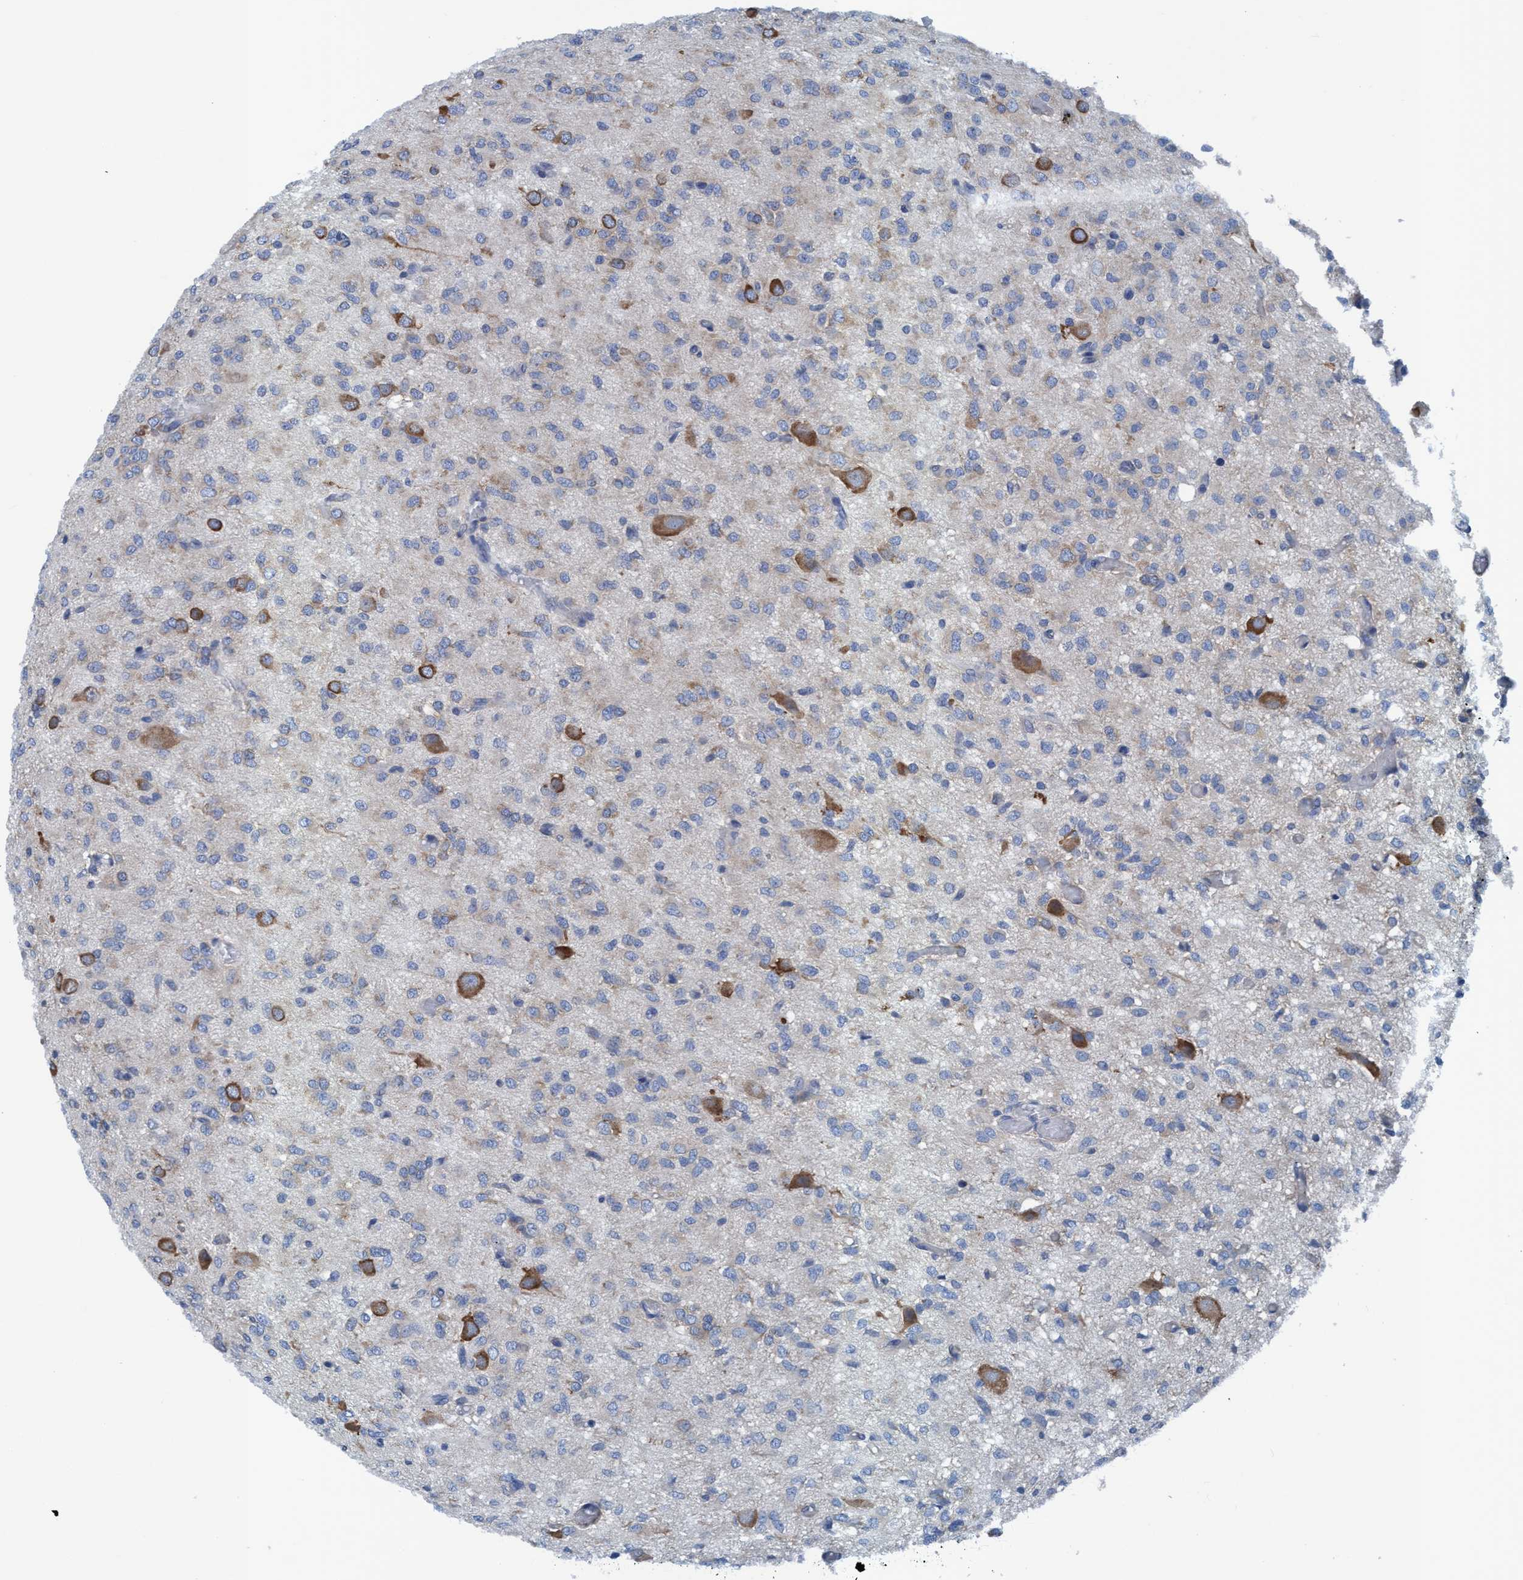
{"staining": {"intensity": "negative", "quantity": "none", "location": "none"}, "tissue": "glioma", "cell_type": "Tumor cells", "image_type": "cancer", "snomed": [{"axis": "morphology", "description": "Glioma, malignant, High grade"}, {"axis": "topography", "description": "Brain"}], "caption": "A micrograph of glioma stained for a protein displays no brown staining in tumor cells.", "gene": "NMT1", "patient": {"sex": "female", "age": 59}}